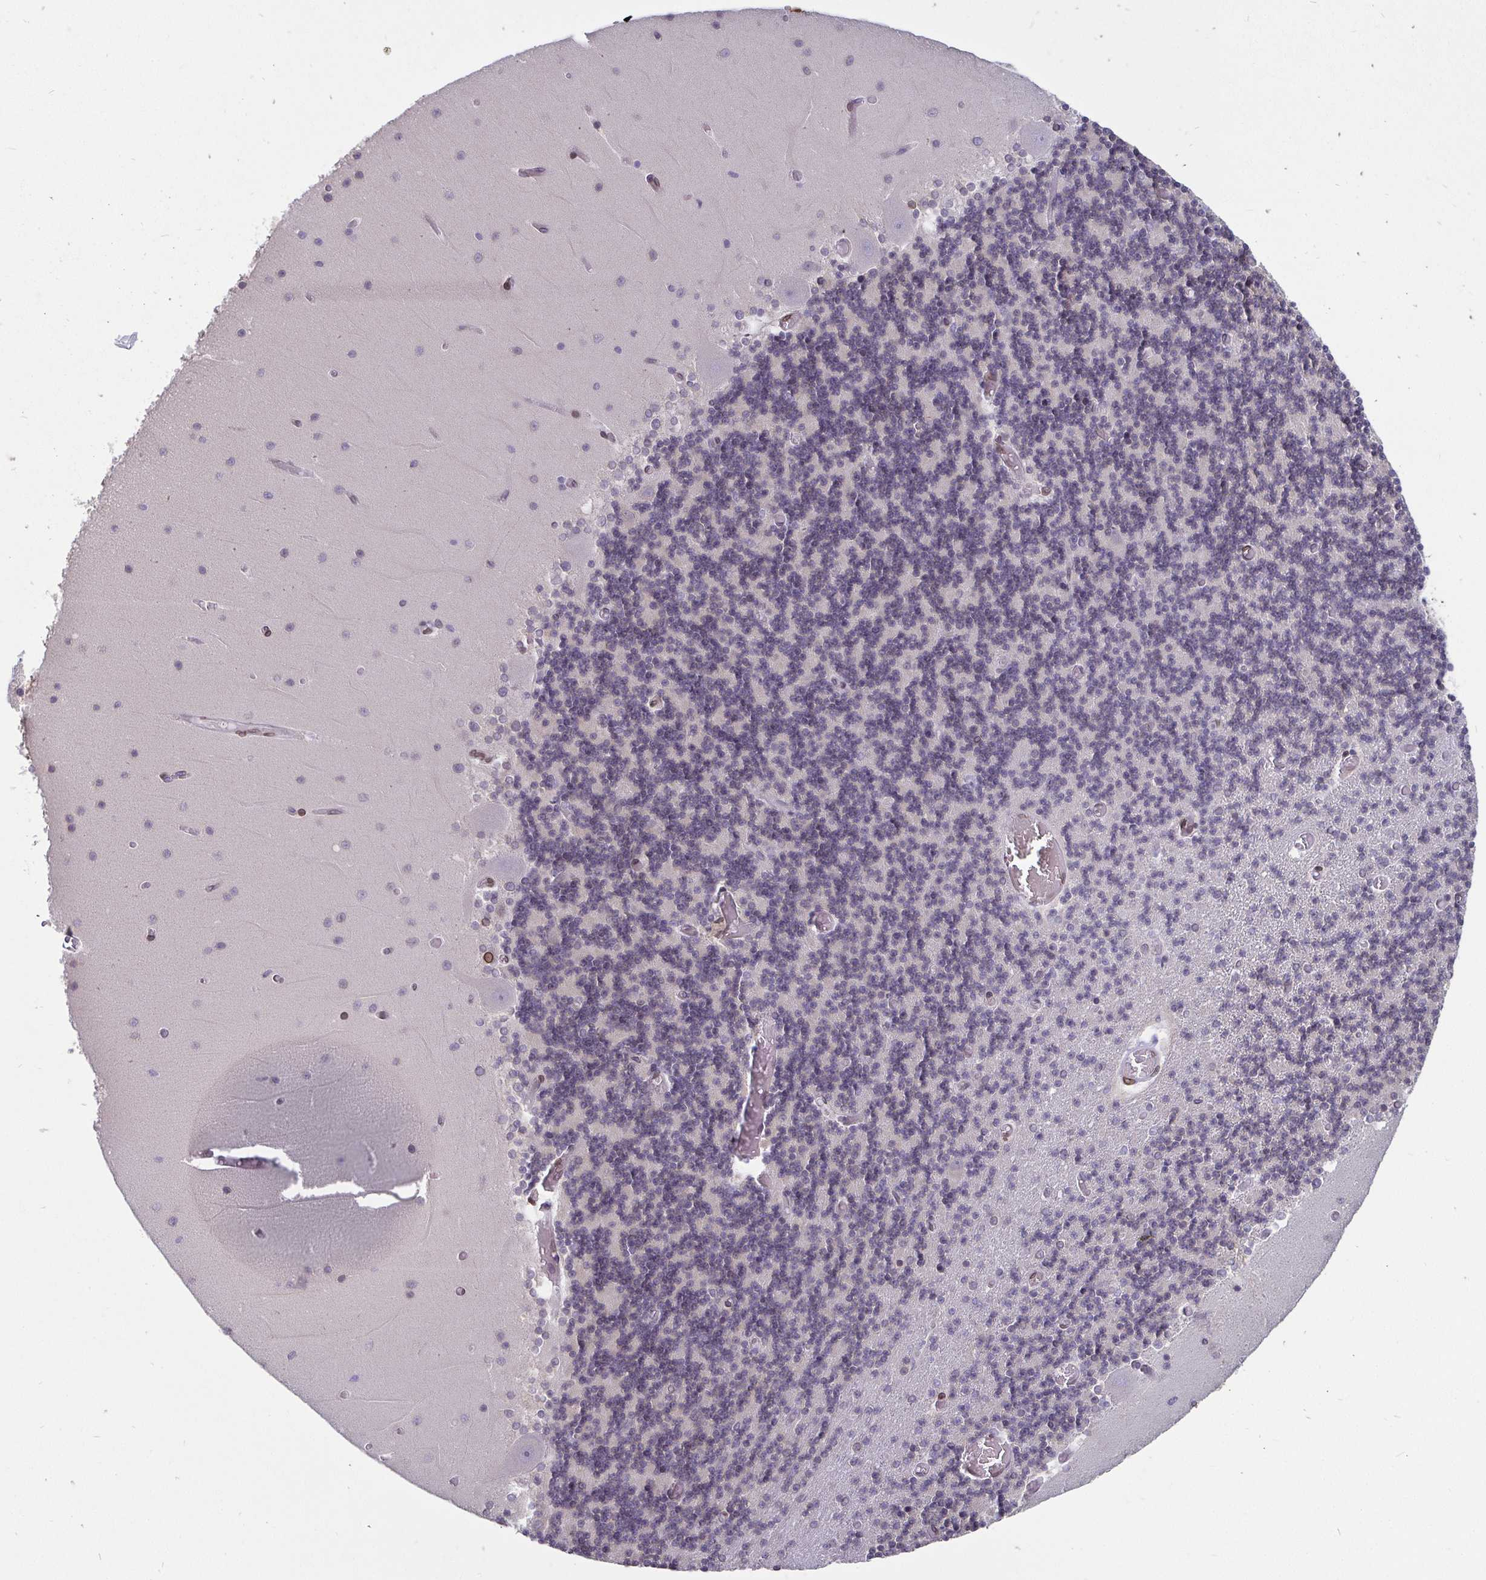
{"staining": {"intensity": "weak", "quantity": "<25%", "location": "cytoplasmic/membranous,nuclear"}, "tissue": "cerebellum", "cell_type": "Cells in granular layer", "image_type": "normal", "snomed": [{"axis": "morphology", "description": "Normal tissue, NOS"}, {"axis": "topography", "description": "Cerebellum"}], "caption": "Cells in granular layer show no significant positivity in benign cerebellum. (DAB (3,3'-diaminobenzidine) IHC with hematoxylin counter stain).", "gene": "EMD", "patient": {"sex": "female", "age": 28}}